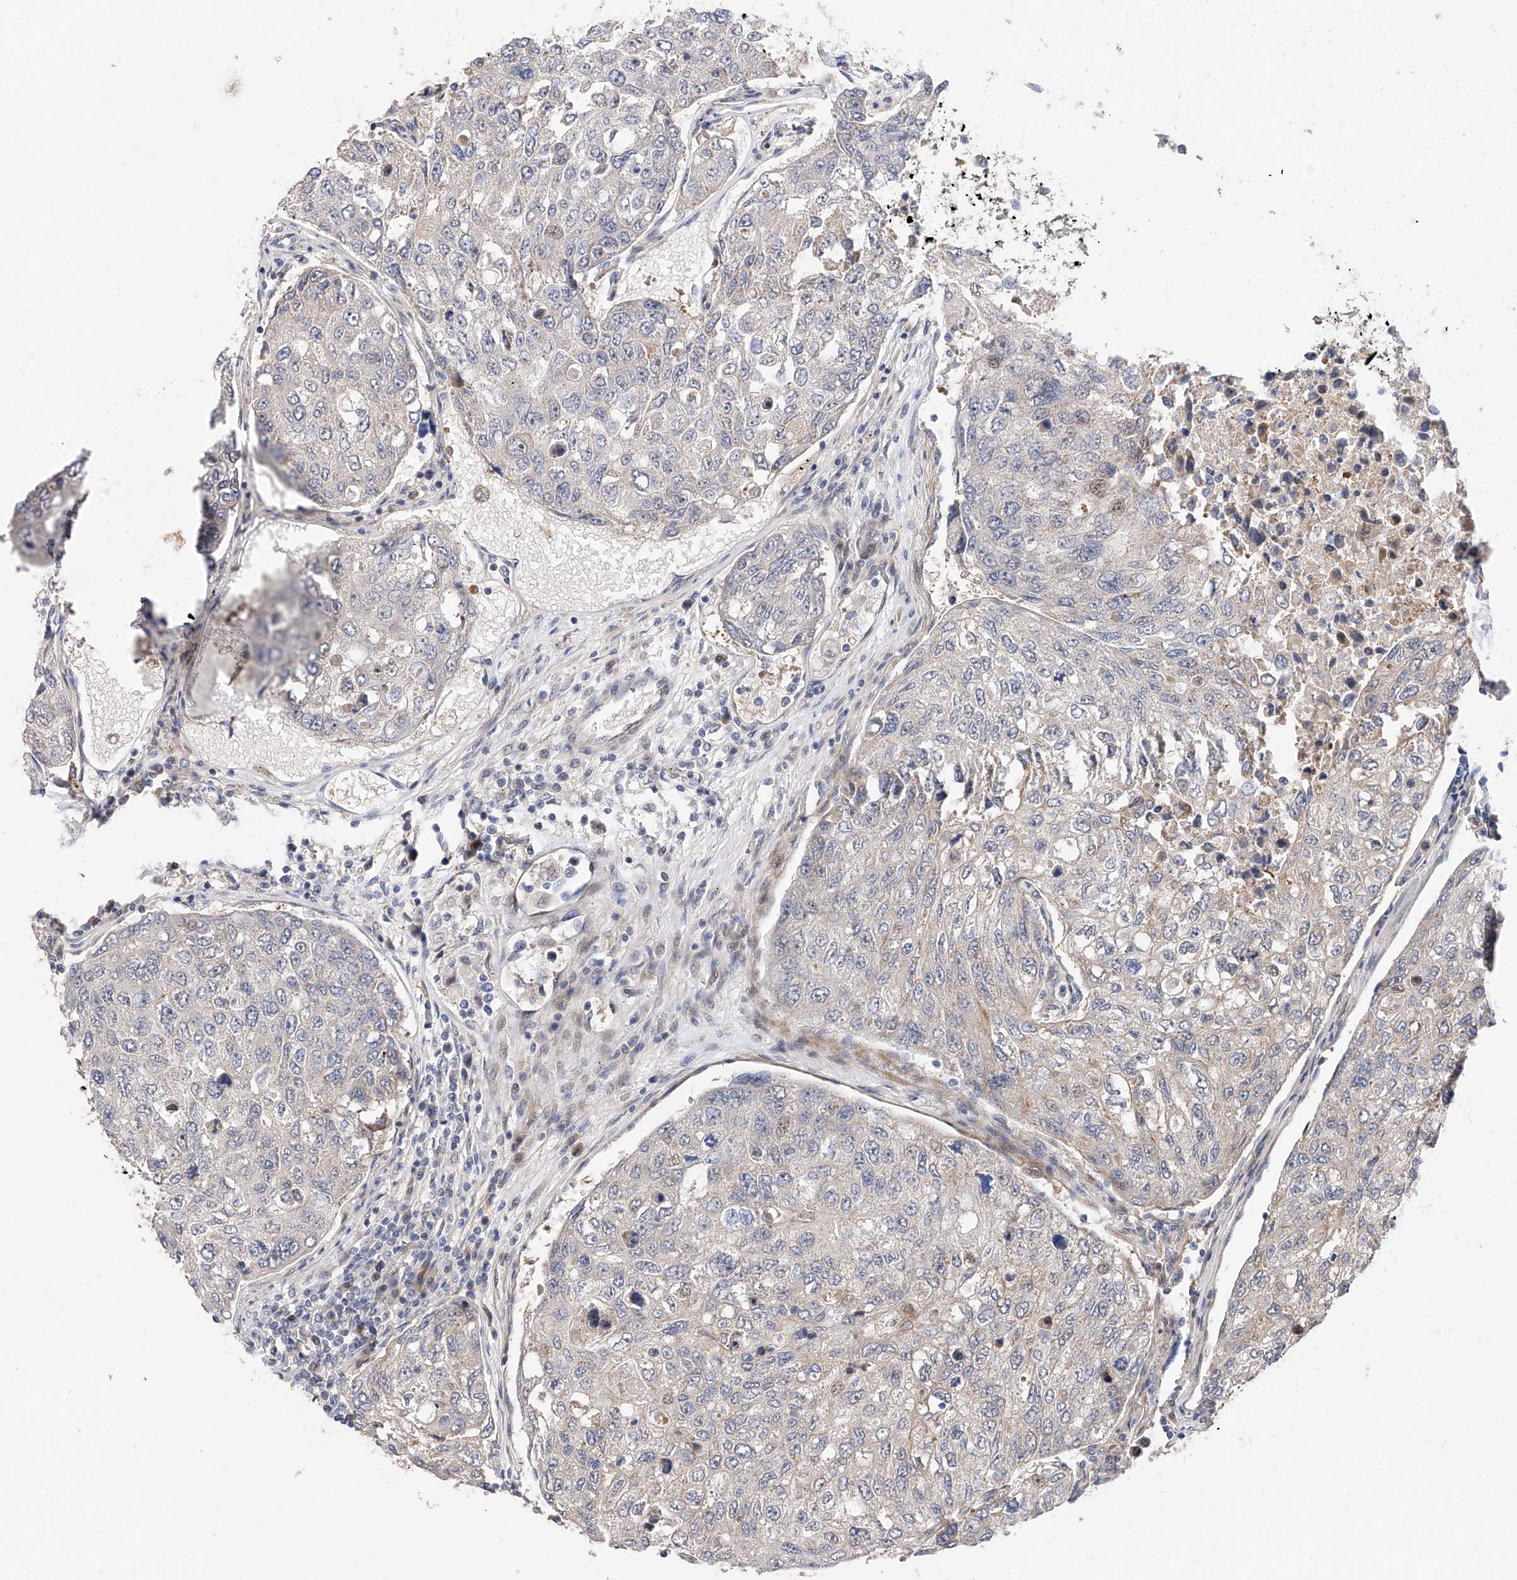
{"staining": {"intensity": "negative", "quantity": "none", "location": "none"}, "tissue": "urothelial cancer", "cell_type": "Tumor cells", "image_type": "cancer", "snomed": [{"axis": "morphology", "description": "Urothelial carcinoma, High grade"}, {"axis": "topography", "description": "Lymph node"}, {"axis": "topography", "description": "Urinary bladder"}], "caption": "Image shows no significant protein expression in tumor cells of urothelial cancer.", "gene": "FUCA2", "patient": {"sex": "male", "age": 51}}